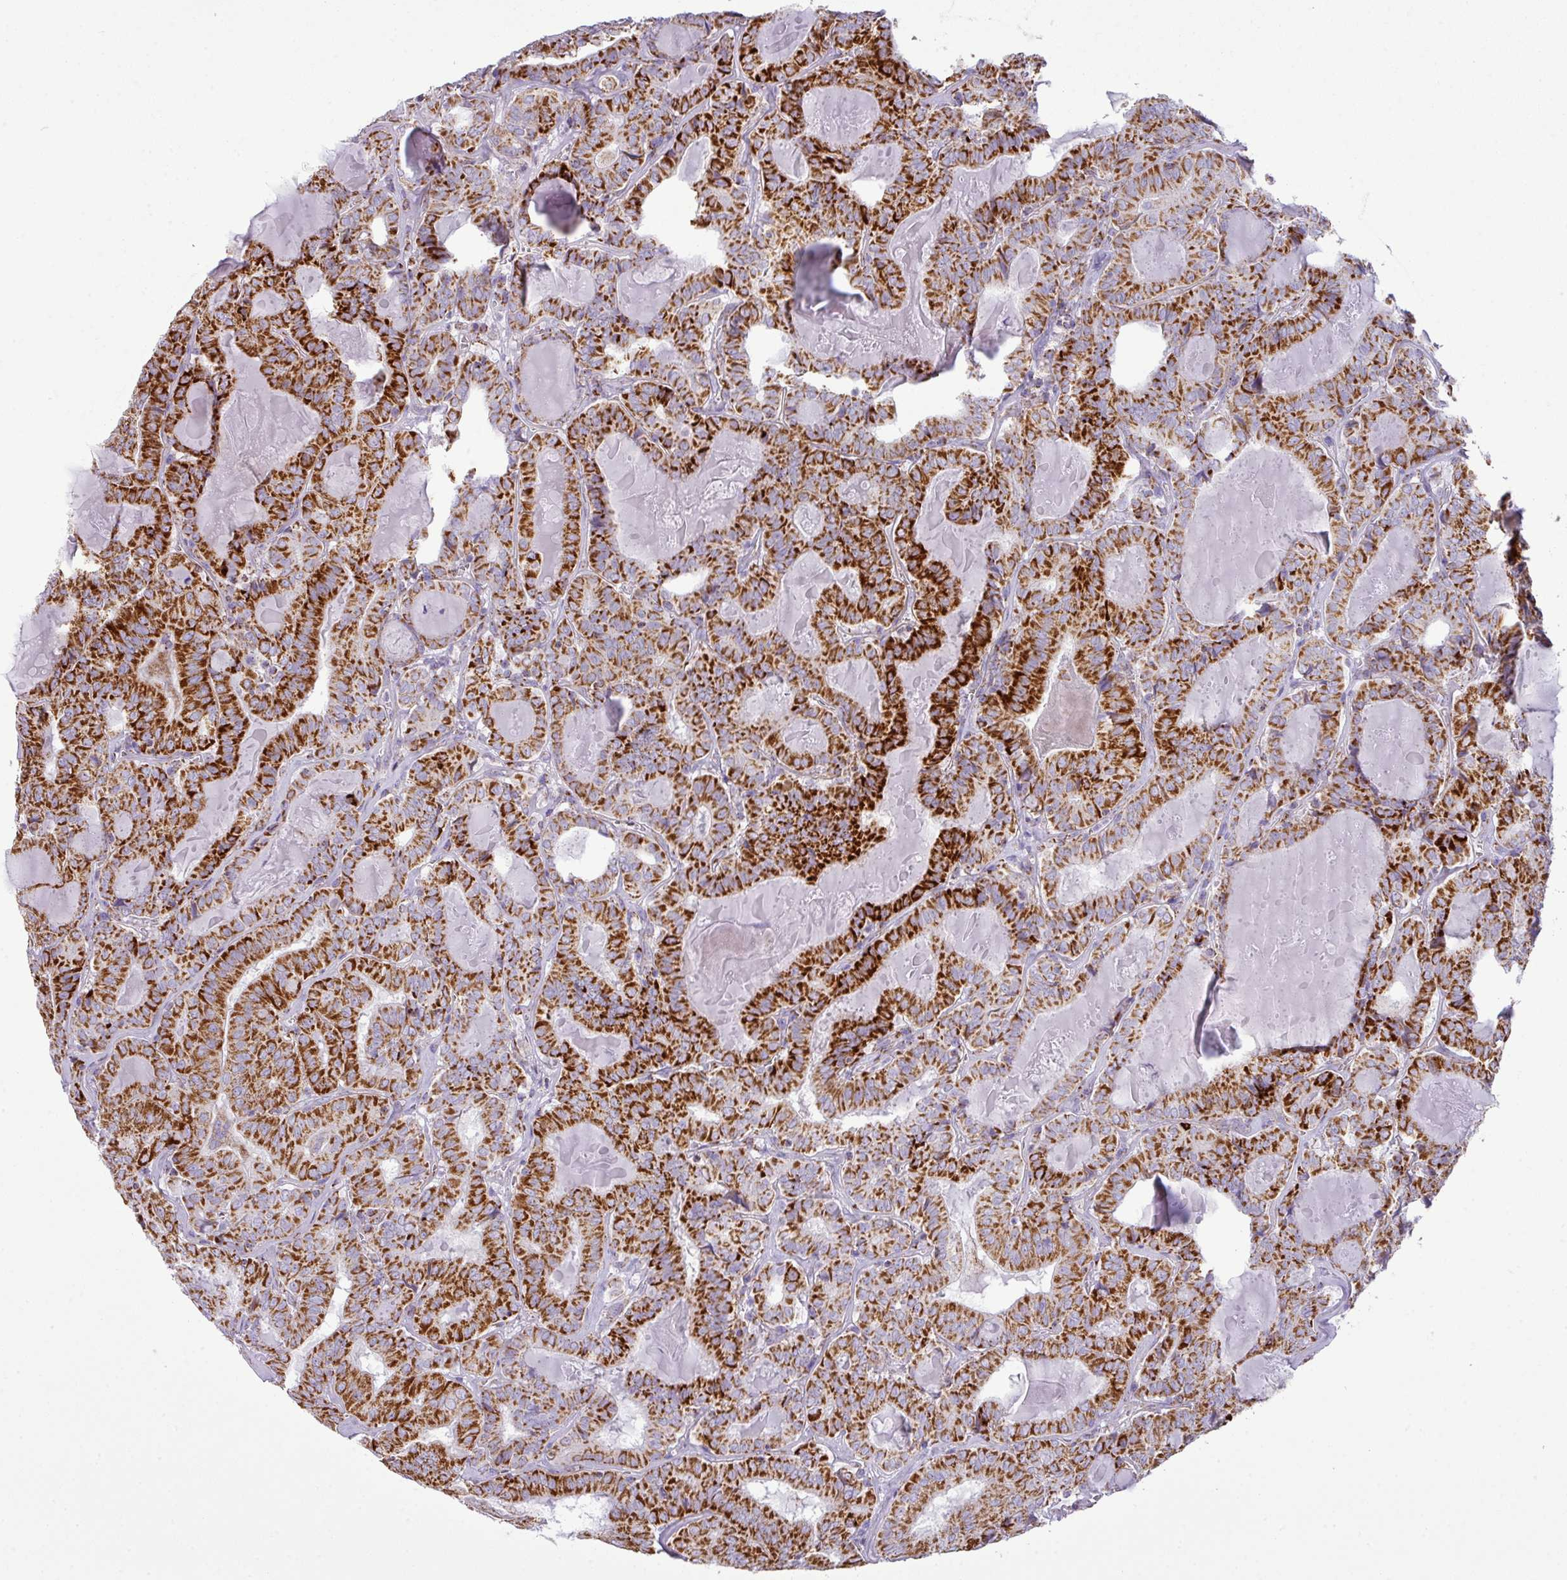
{"staining": {"intensity": "strong", "quantity": ">75%", "location": "cytoplasmic/membranous"}, "tissue": "thyroid cancer", "cell_type": "Tumor cells", "image_type": "cancer", "snomed": [{"axis": "morphology", "description": "Papillary adenocarcinoma, NOS"}, {"axis": "topography", "description": "Thyroid gland"}], "caption": "This histopathology image reveals immunohistochemistry (IHC) staining of thyroid papillary adenocarcinoma, with high strong cytoplasmic/membranous expression in about >75% of tumor cells.", "gene": "ZNF81", "patient": {"sex": "female", "age": 72}}